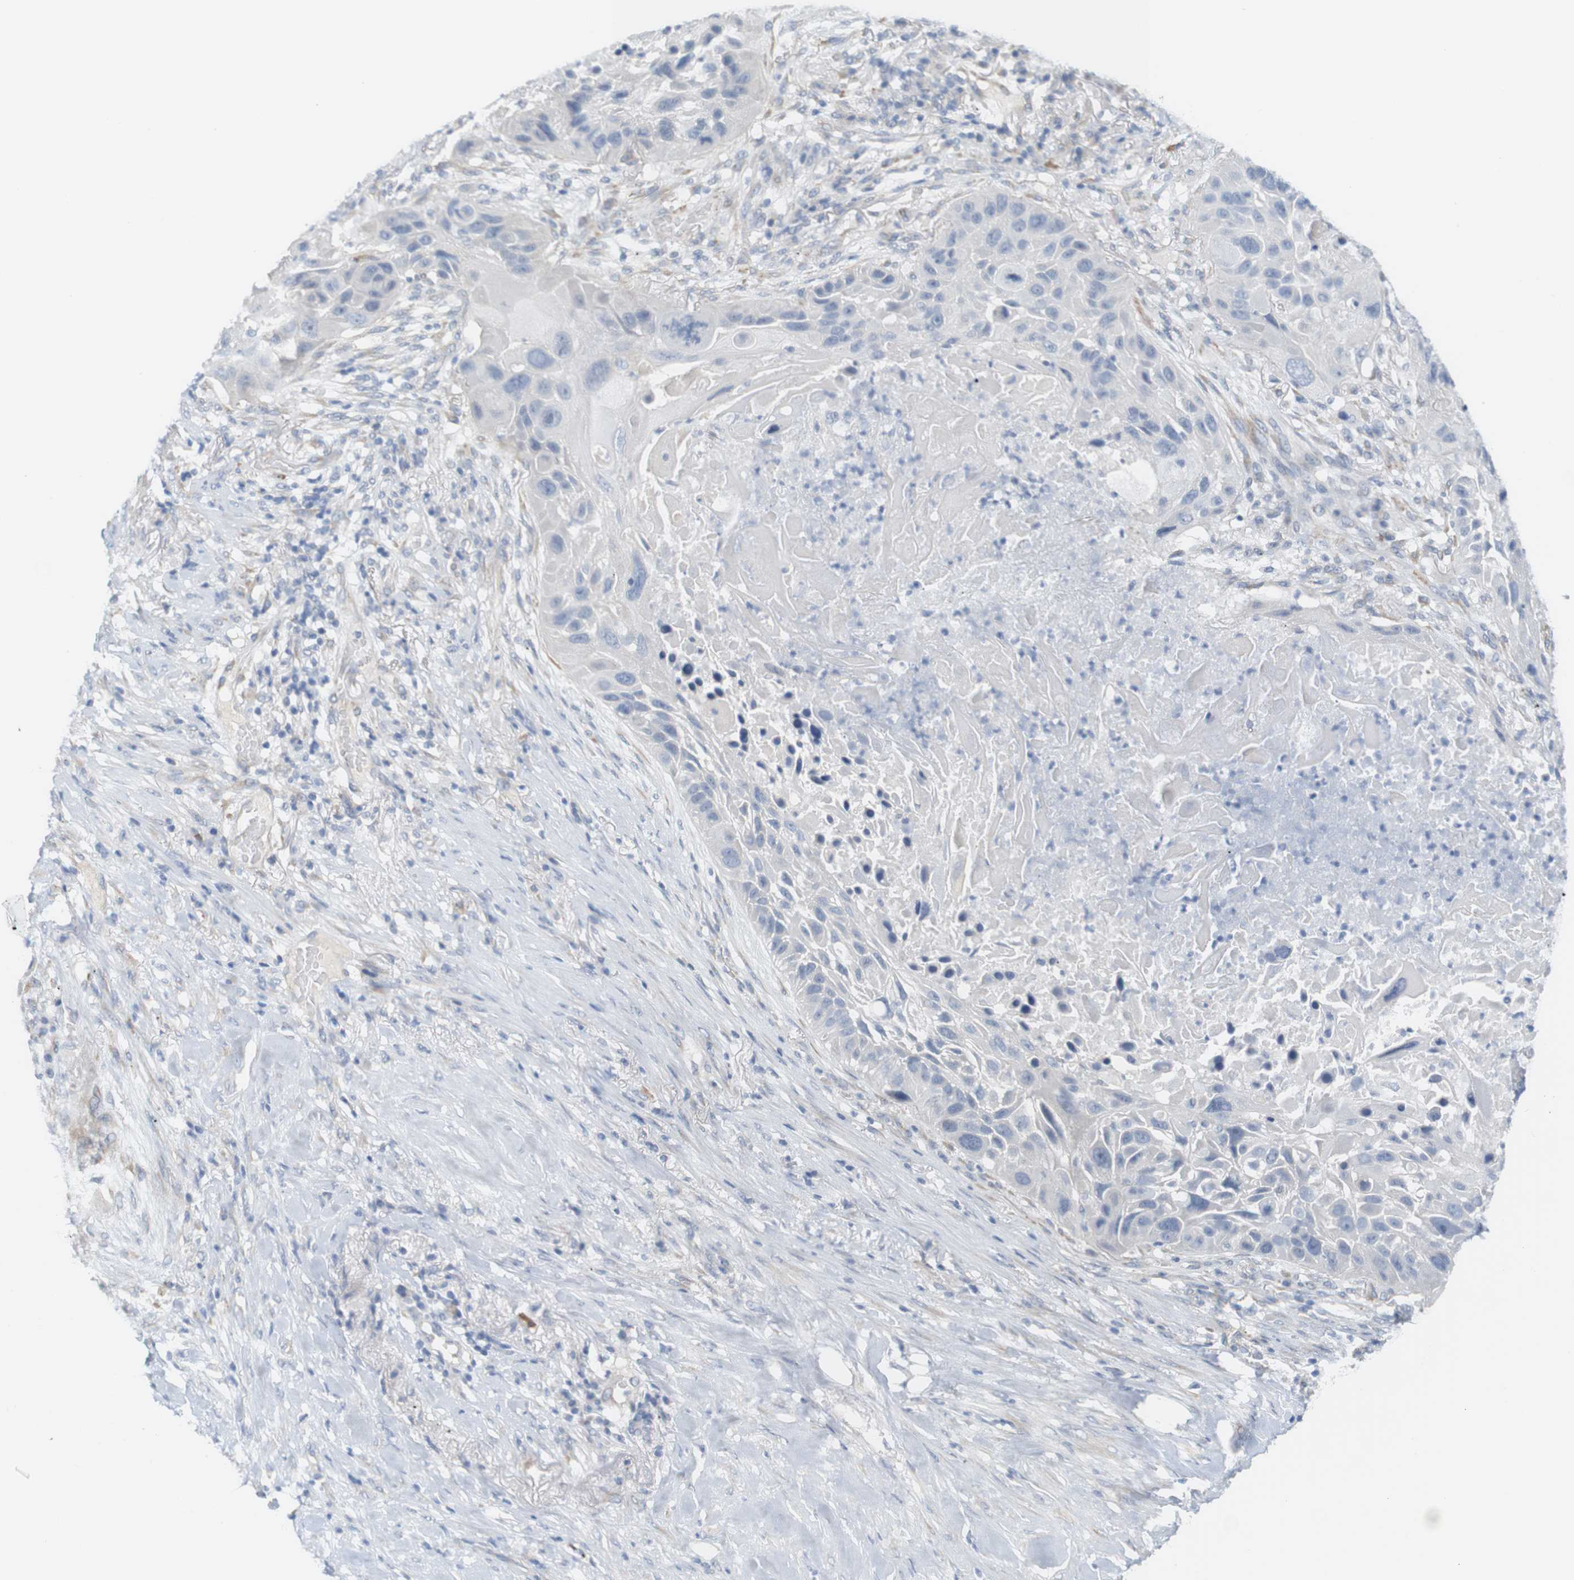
{"staining": {"intensity": "negative", "quantity": "none", "location": "none"}, "tissue": "lung cancer", "cell_type": "Tumor cells", "image_type": "cancer", "snomed": [{"axis": "morphology", "description": "Squamous cell carcinoma, NOS"}, {"axis": "topography", "description": "Lung"}], "caption": "A photomicrograph of lung cancer stained for a protein demonstrates no brown staining in tumor cells.", "gene": "RGS9", "patient": {"sex": "male", "age": 57}}